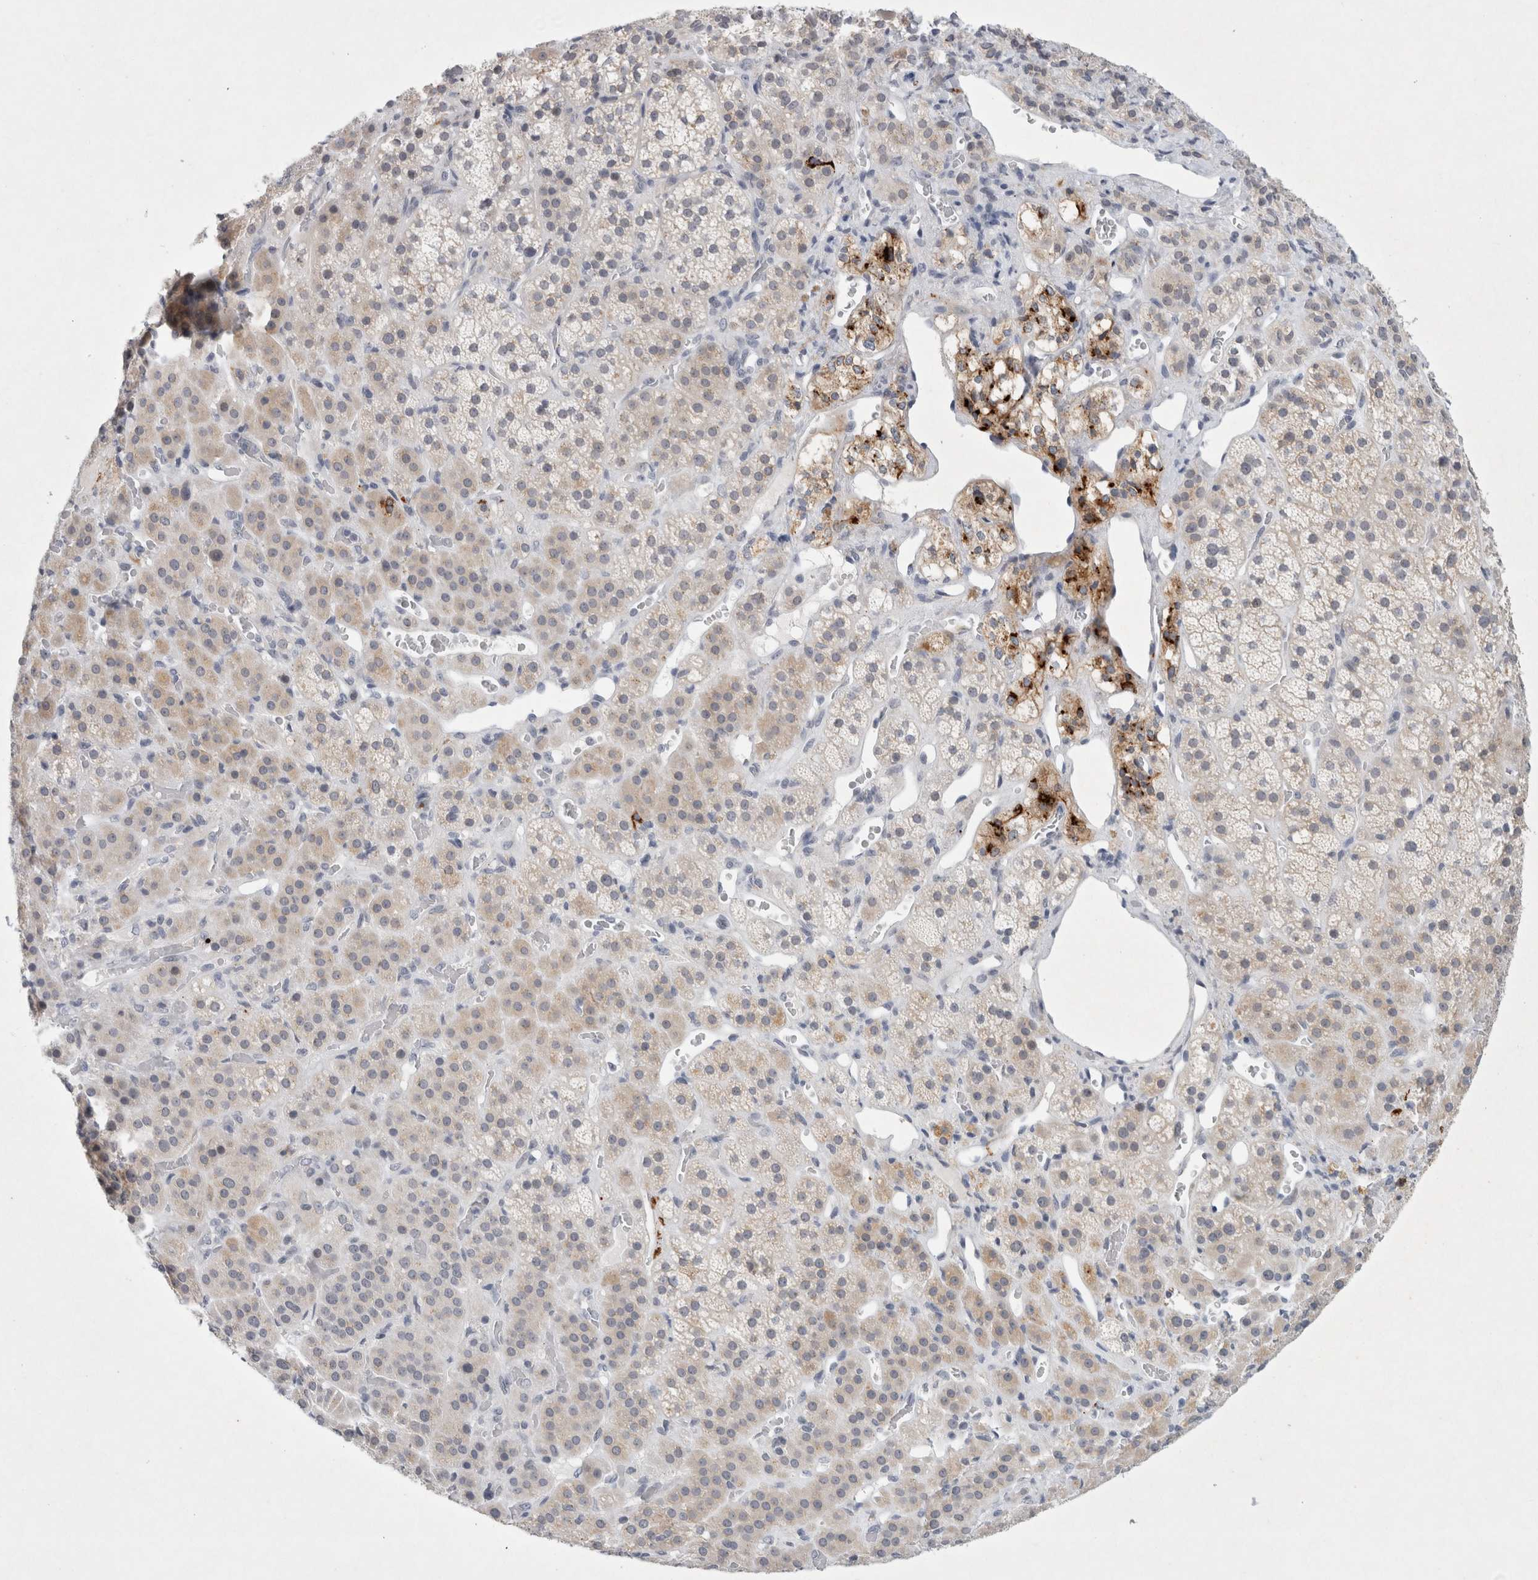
{"staining": {"intensity": "strong", "quantity": "<25%", "location": "cytoplasmic/membranous"}, "tissue": "adrenal gland", "cell_type": "Glandular cells", "image_type": "normal", "snomed": [{"axis": "morphology", "description": "Normal tissue, NOS"}, {"axis": "topography", "description": "Adrenal gland"}], "caption": "The image displays immunohistochemical staining of unremarkable adrenal gland. There is strong cytoplasmic/membranous positivity is appreciated in approximately <25% of glandular cells.", "gene": "NIPA1", "patient": {"sex": "male", "age": 57}}